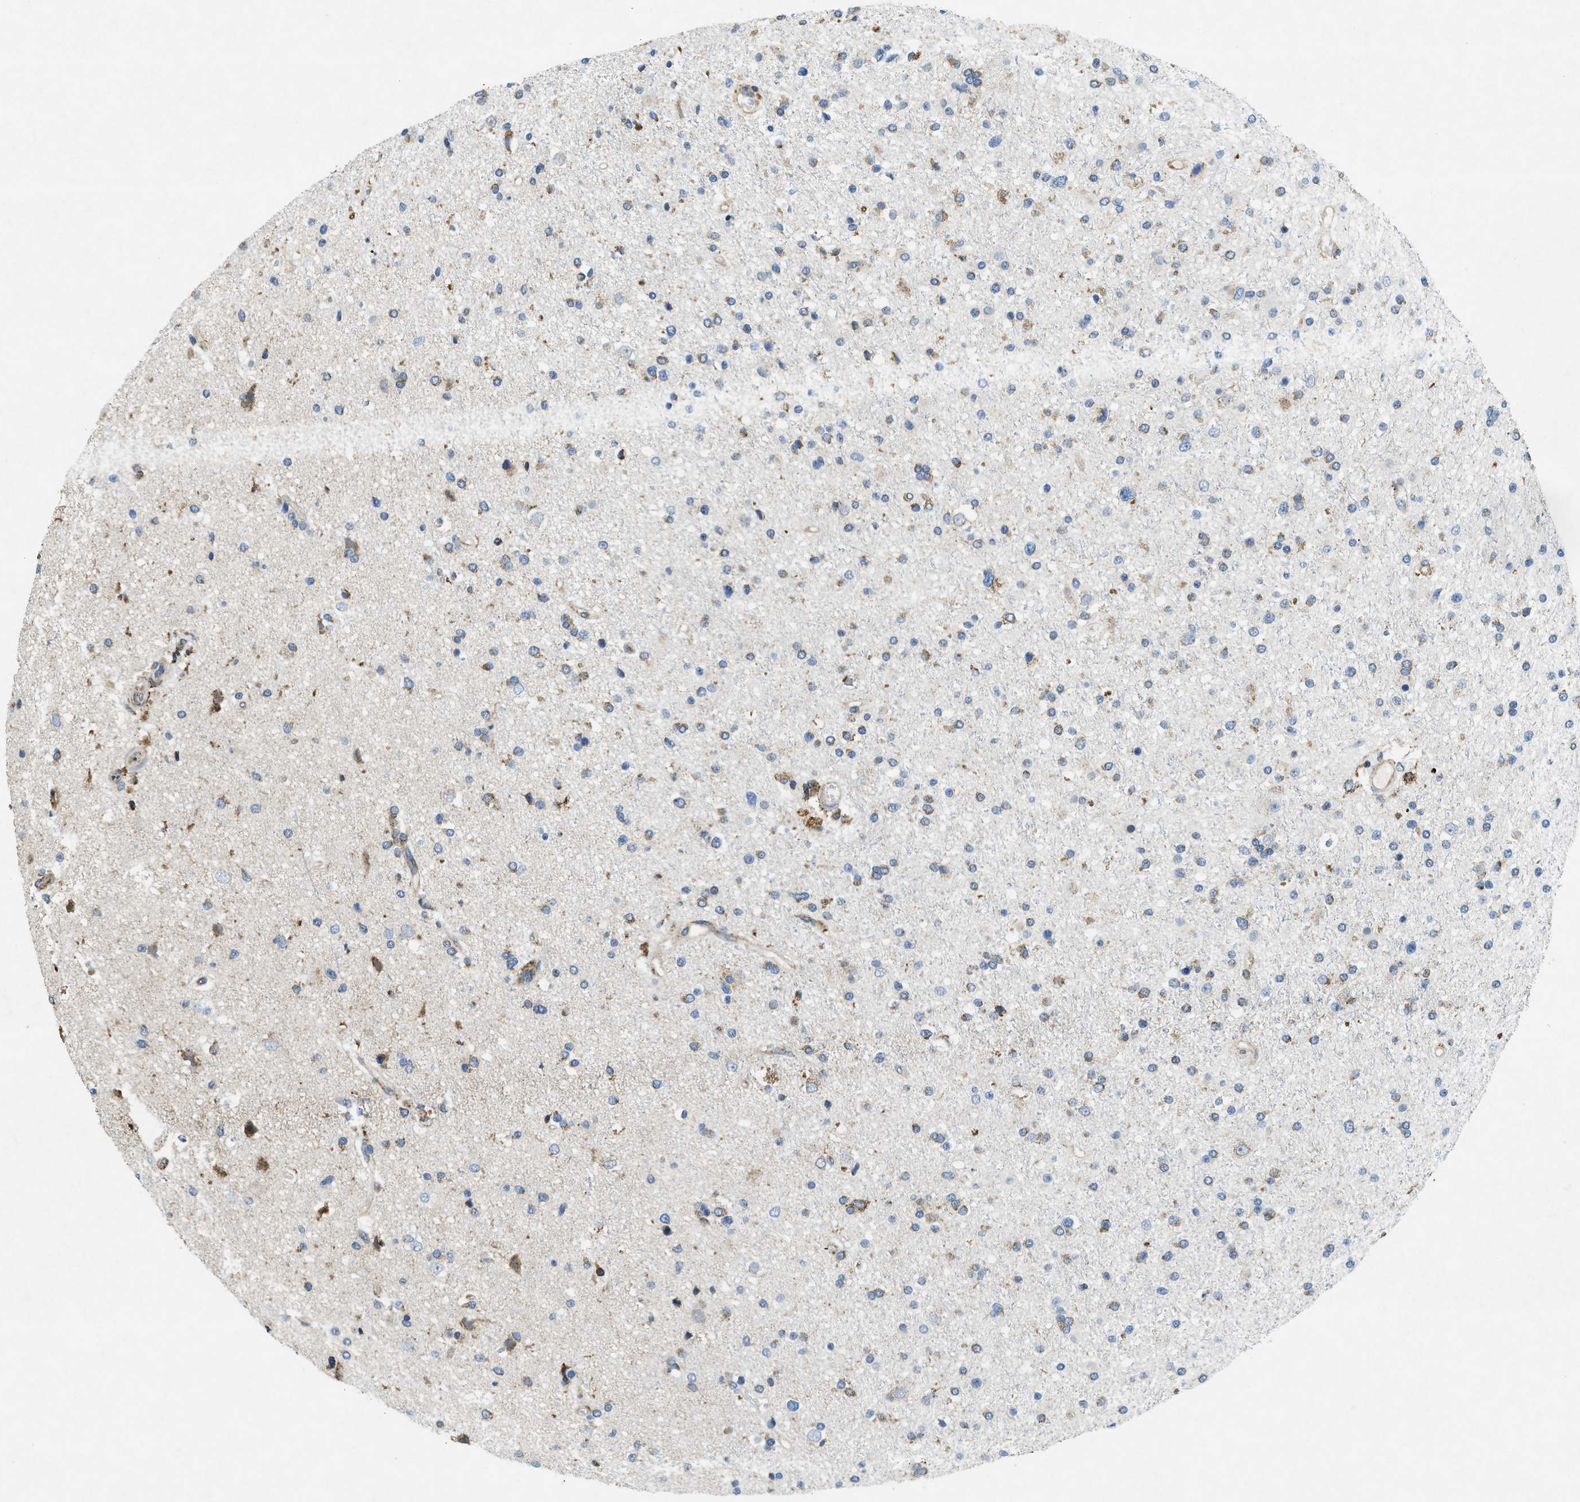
{"staining": {"intensity": "moderate", "quantity": "<25%", "location": "cytoplasmic/membranous"}, "tissue": "glioma", "cell_type": "Tumor cells", "image_type": "cancer", "snomed": [{"axis": "morphology", "description": "Glioma, malignant, High grade"}, {"axis": "topography", "description": "Brain"}], "caption": "Immunohistochemical staining of malignant glioma (high-grade) displays moderate cytoplasmic/membranous protein positivity in about <25% of tumor cells.", "gene": "CSPG4", "patient": {"sex": "male", "age": 33}}